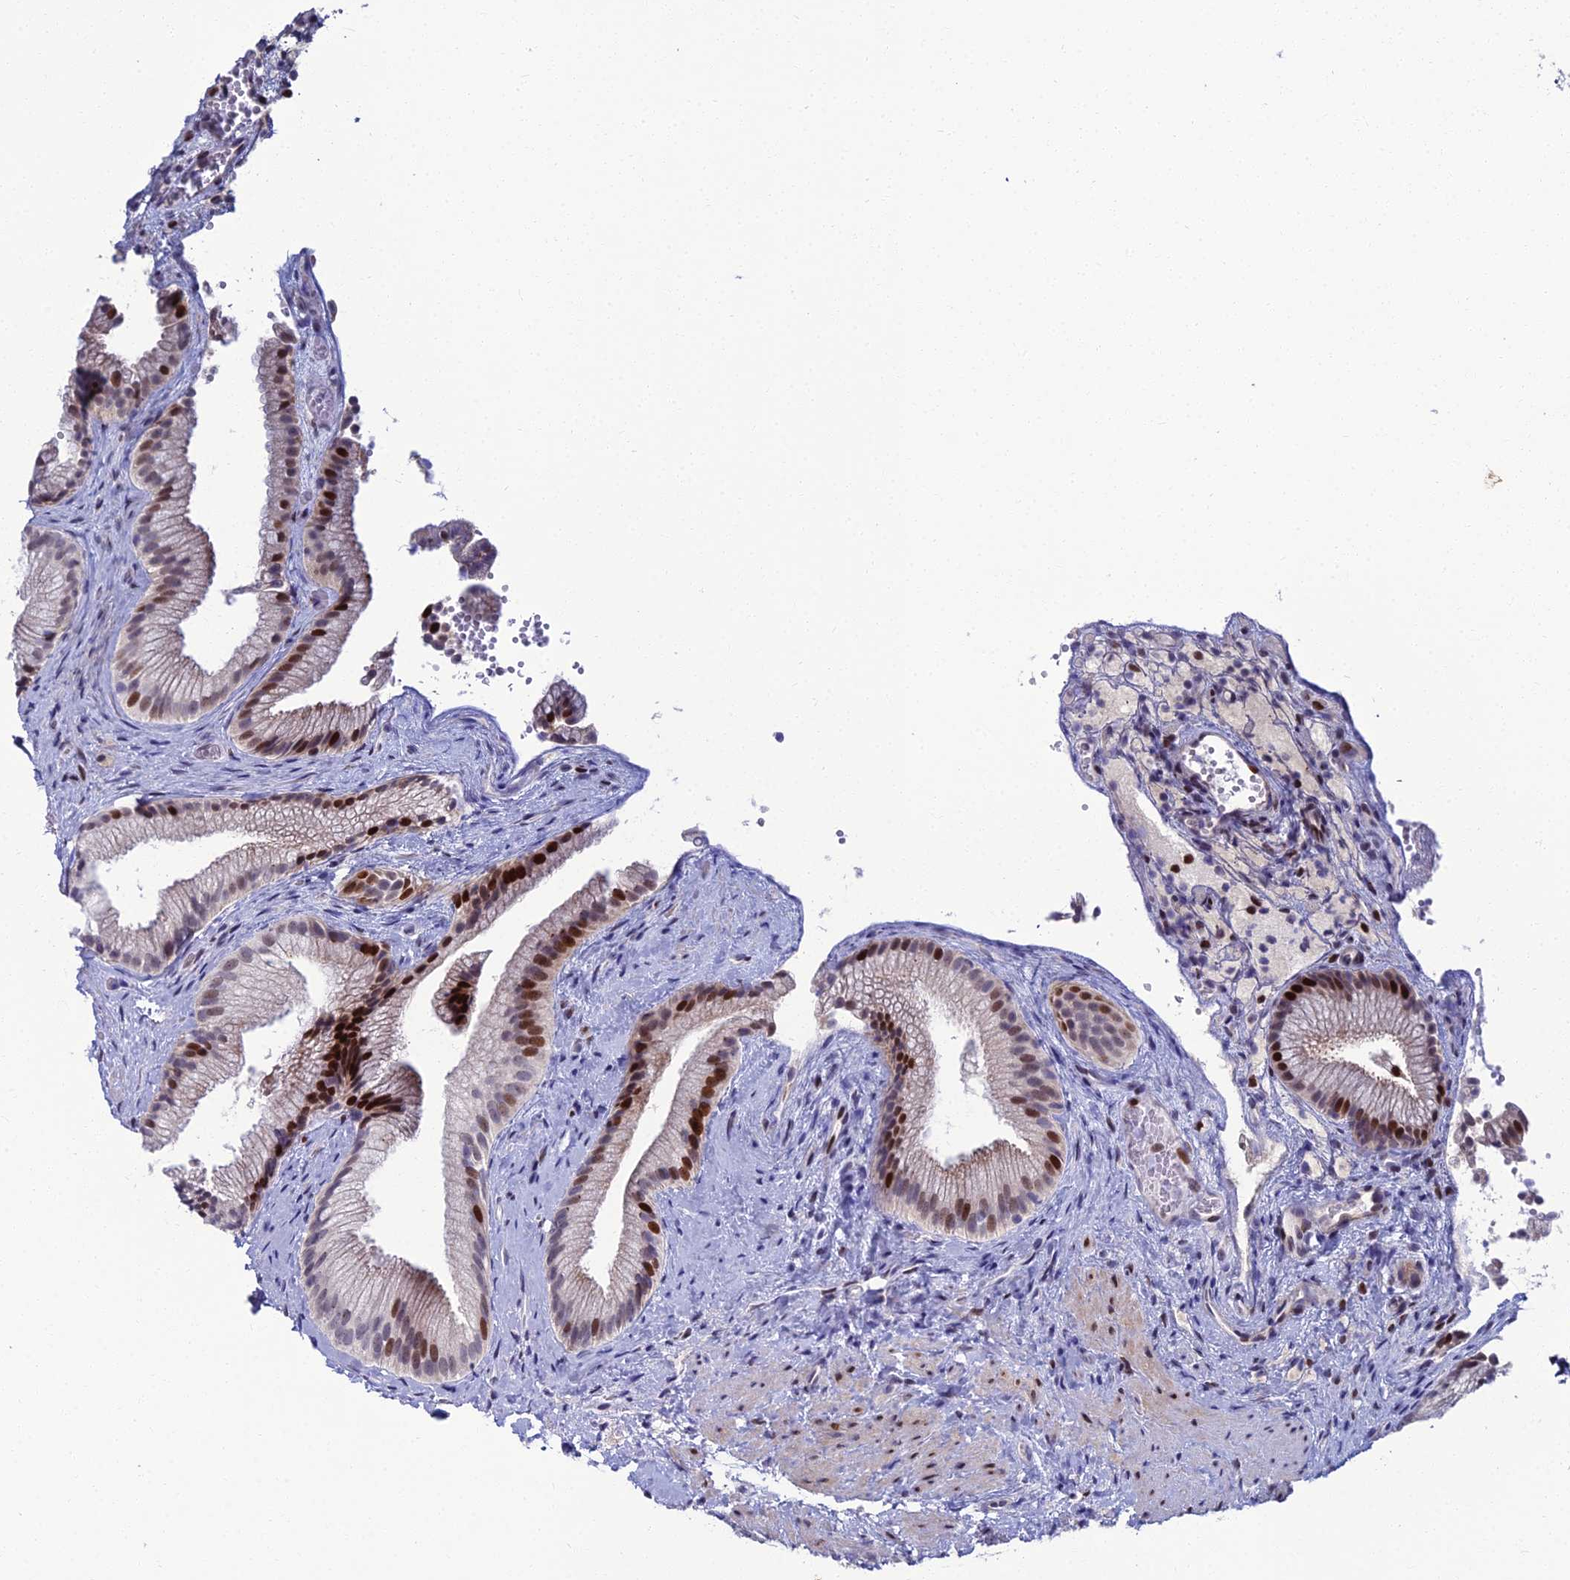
{"staining": {"intensity": "strong", "quantity": "25%-75%", "location": "cytoplasmic/membranous,nuclear"}, "tissue": "gallbladder", "cell_type": "Glandular cells", "image_type": "normal", "snomed": [{"axis": "morphology", "description": "Normal tissue, NOS"}, {"axis": "morphology", "description": "Inflammation, NOS"}, {"axis": "topography", "description": "Gallbladder"}], "caption": "Human gallbladder stained with a brown dye reveals strong cytoplasmic/membranous,nuclear positive staining in approximately 25%-75% of glandular cells.", "gene": "TAF9B", "patient": {"sex": "male", "age": 51}}